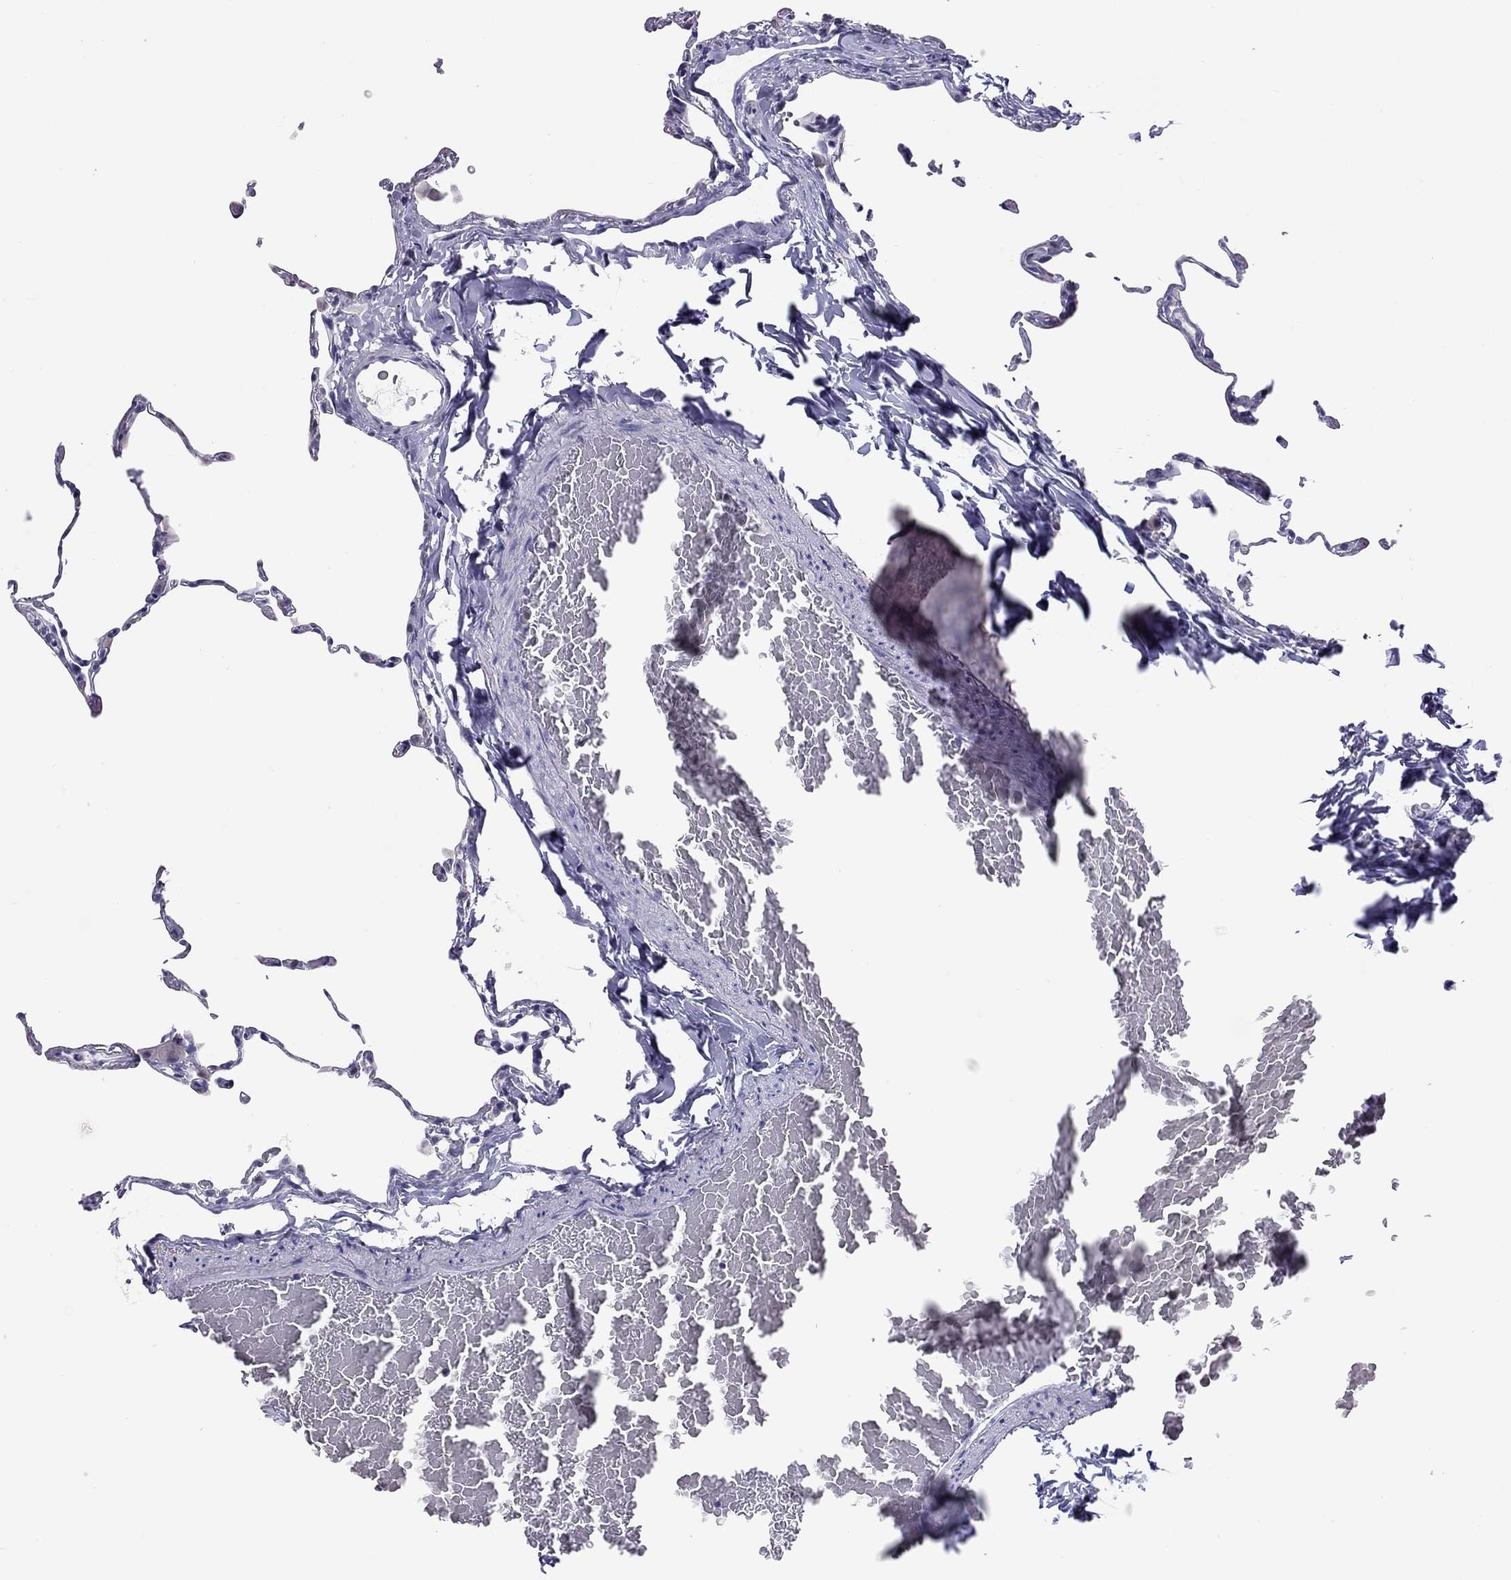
{"staining": {"intensity": "negative", "quantity": "none", "location": "none"}, "tissue": "lung", "cell_type": "Alveolar cells", "image_type": "normal", "snomed": [{"axis": "morphology", "description": "Normal tissue, NOS"}, {"axis": "topography", "description": "Lung"}], "caption": "IHC histopathology image of benign lung: lung stained with DAB (3,3'-diaminobenzidine) reveals no significant protein positivity in alveolar cells.", "gene": "CHRNB3", "patient": {"sex": "female", "age": 57}}